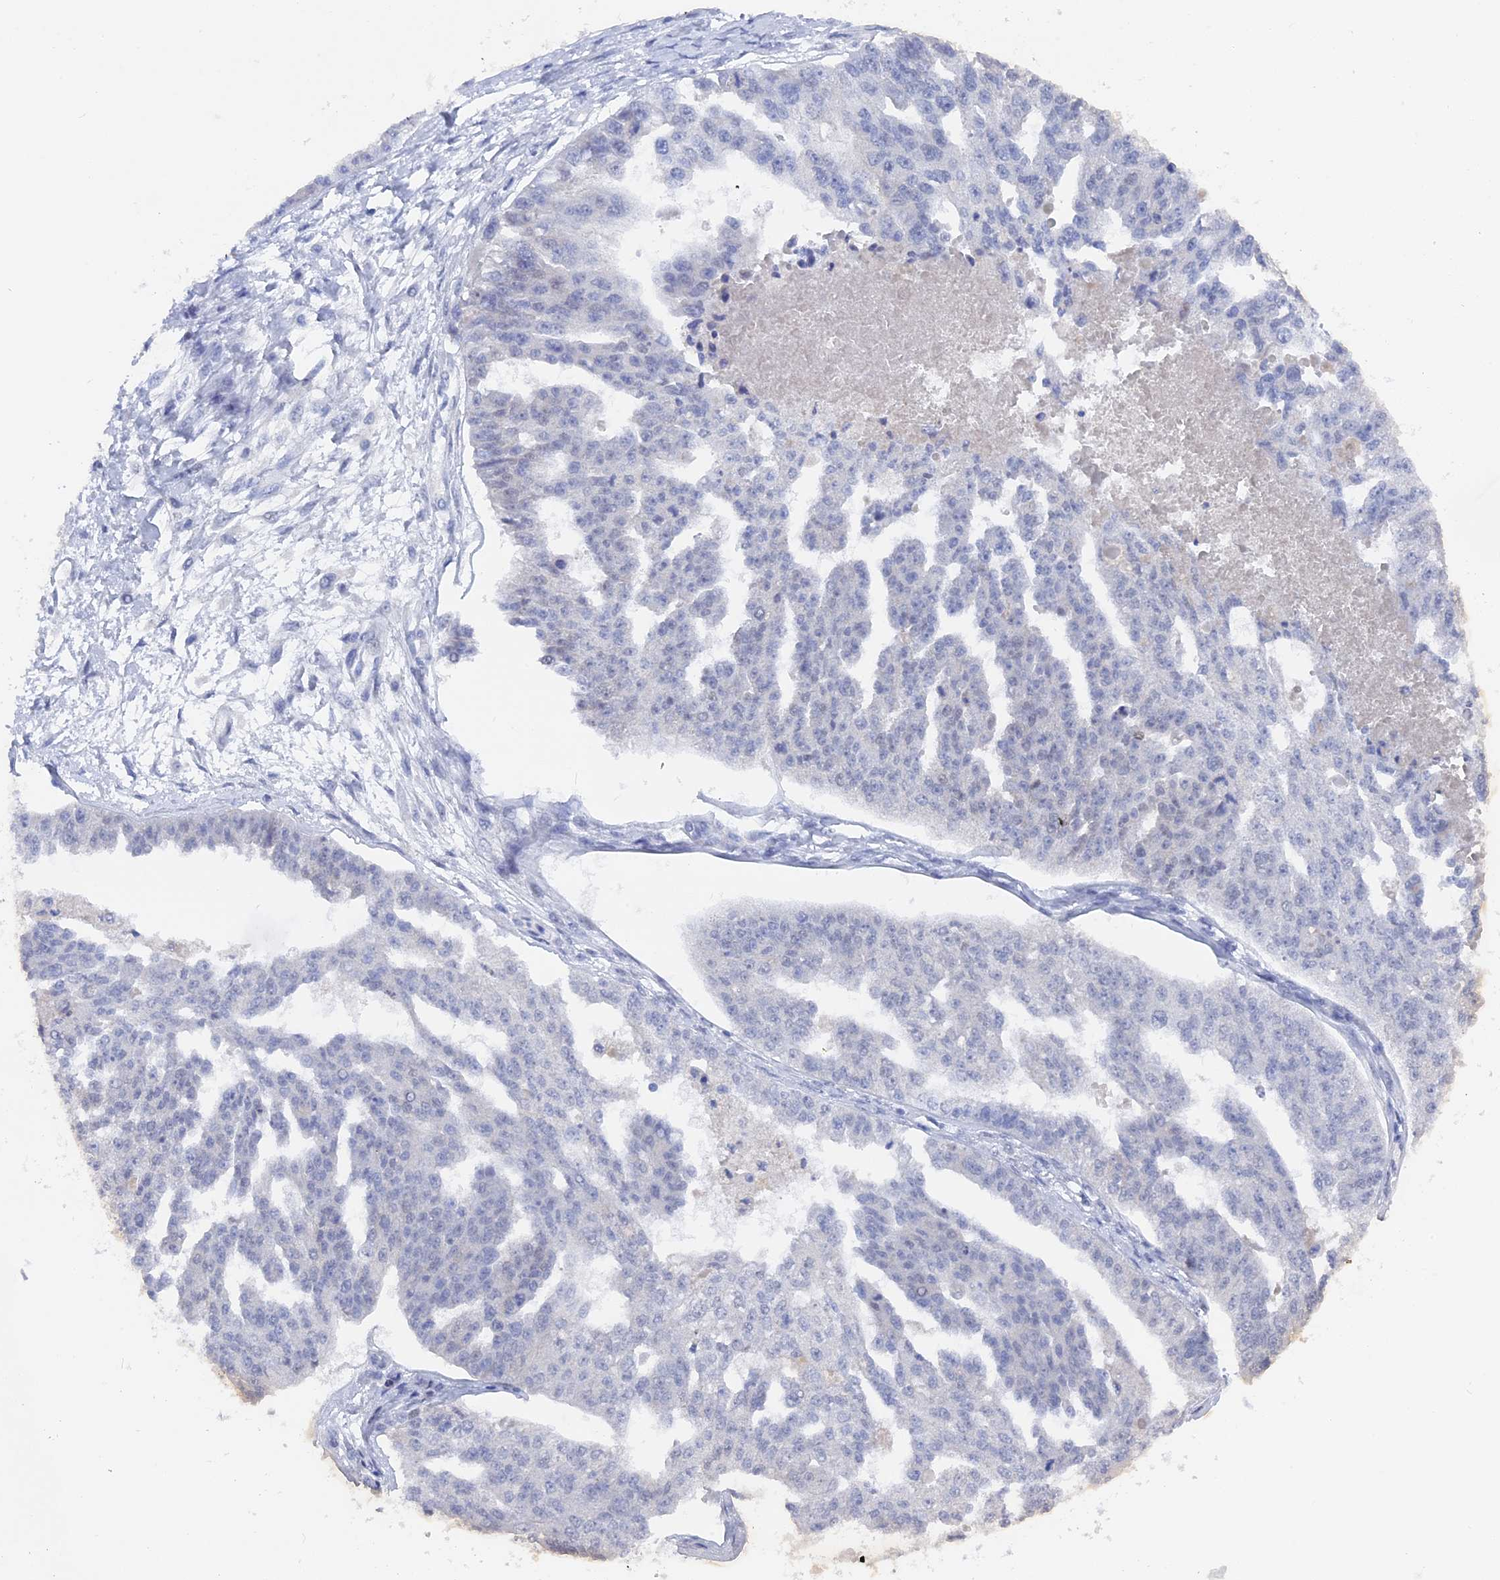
{"staining": {"intensity": "negative", "quantity": "none", "location": "none"}, "tissue": "ovarian cancer", "cell_type": "Tumor cells", "image_type": "cancer", "snomed": [{"axis": "morphology", "description": "Cystadenocarcinoma, serous, NOS"}, {"axis": "topography", "description": "Ovary"}], "caption": "IHC micrograph of neoplastic tissue: human ovarian cancer stained with DAB (3,3'-diaminobenzidine) exhibits no significant protein staining in tumor cells.", "gene": "DACT3", "patient": {"sex": "female", "age": 58}}